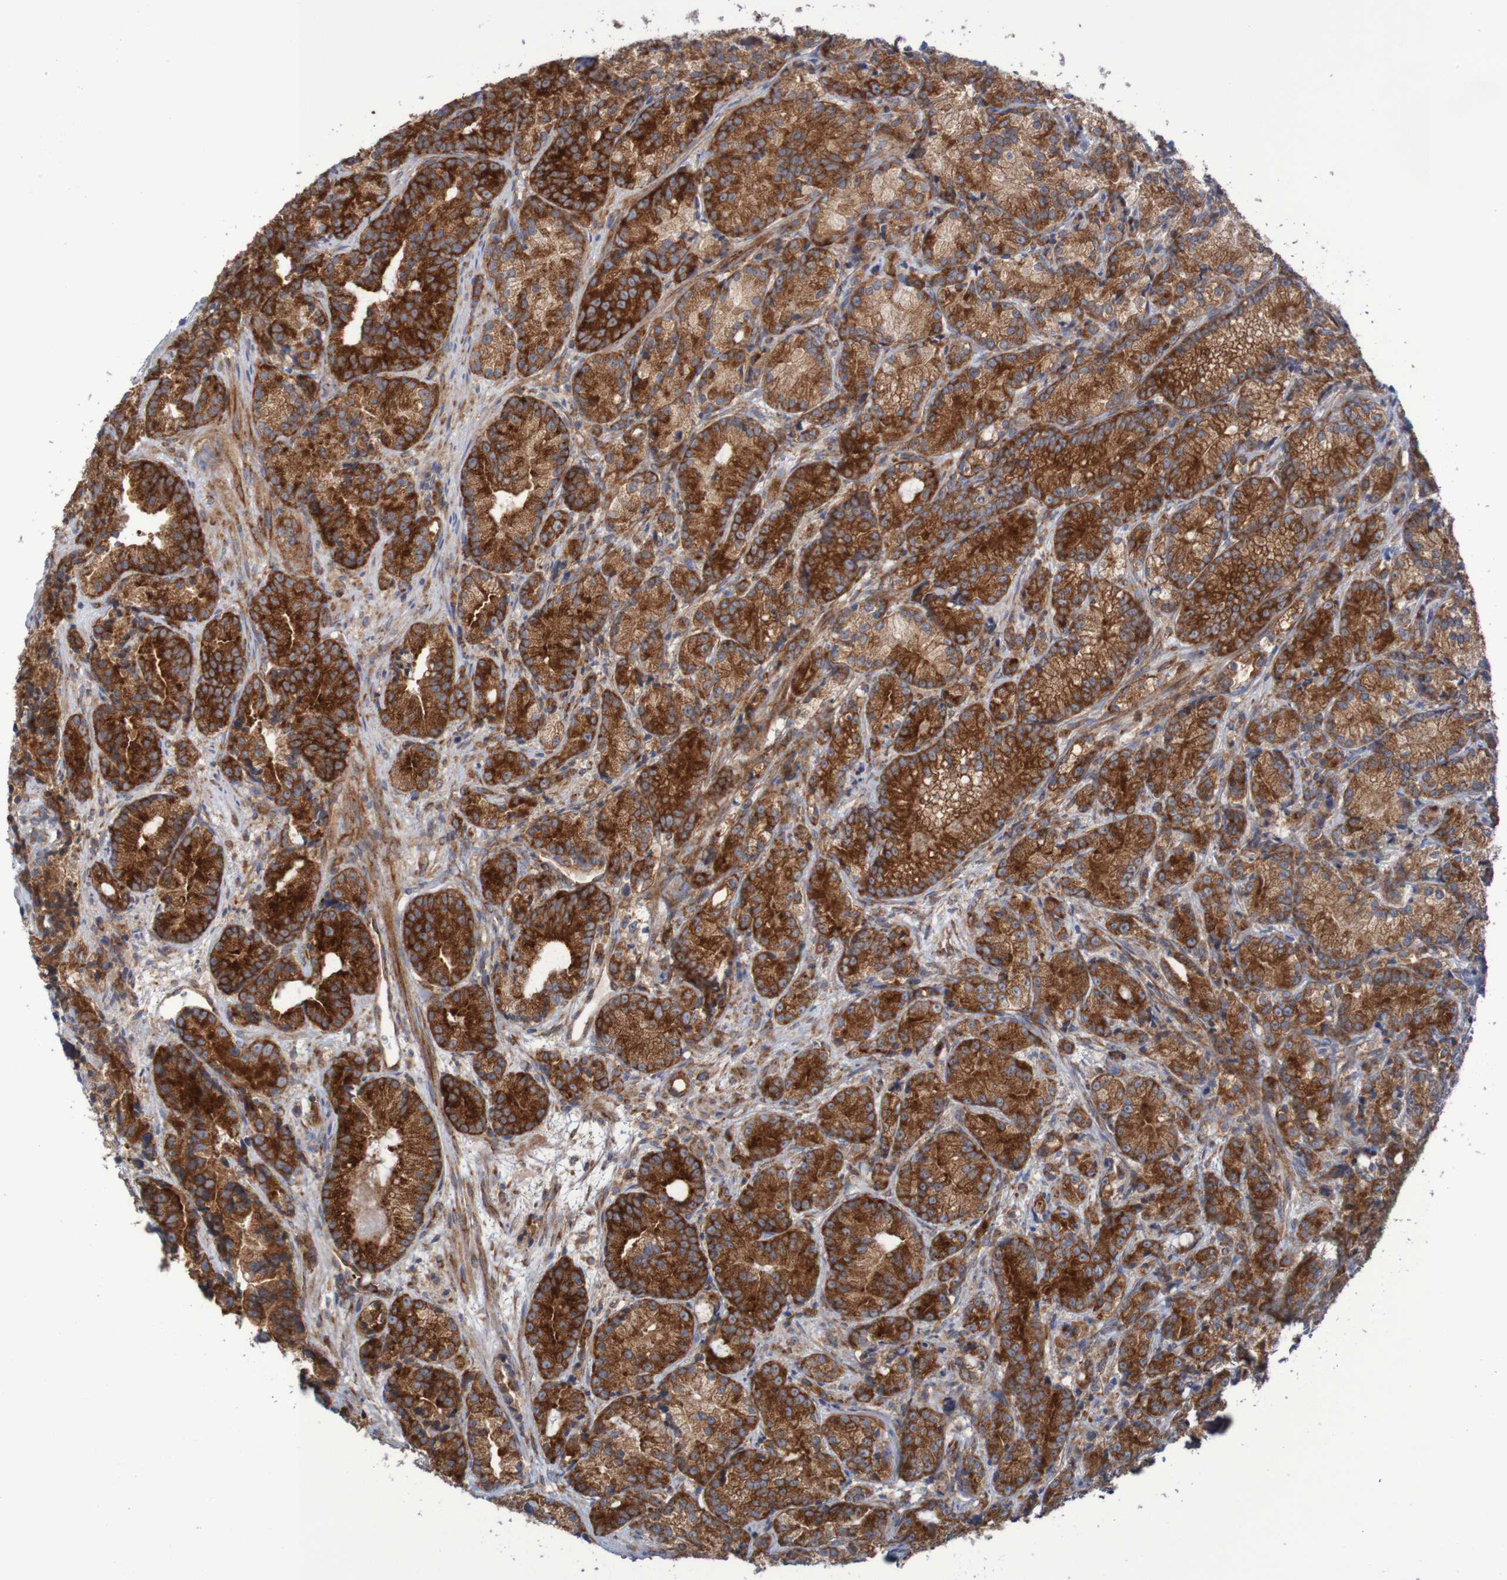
{"staining": {"intensity": "strong", "quantity": ">75%", "location": "cytoplasmic/membranous"}, "tissue": "prostate cancer", "cell_type": "Tumor cells", "image_type": "cancer", "snomed": [{"axis": "morphology", "description": "Adenocarcinoma, Low grade"}, {"axis": "topography", "description": "Prostate"}], "caption": "Tumor cells display high levels of strong cytoplasmic/membranous staining in about >75% of cells in human prostate cancer. Nuclei are stained in blue.", "gene": "FXR2", "patient": {"sex": "male", "age": 89}}